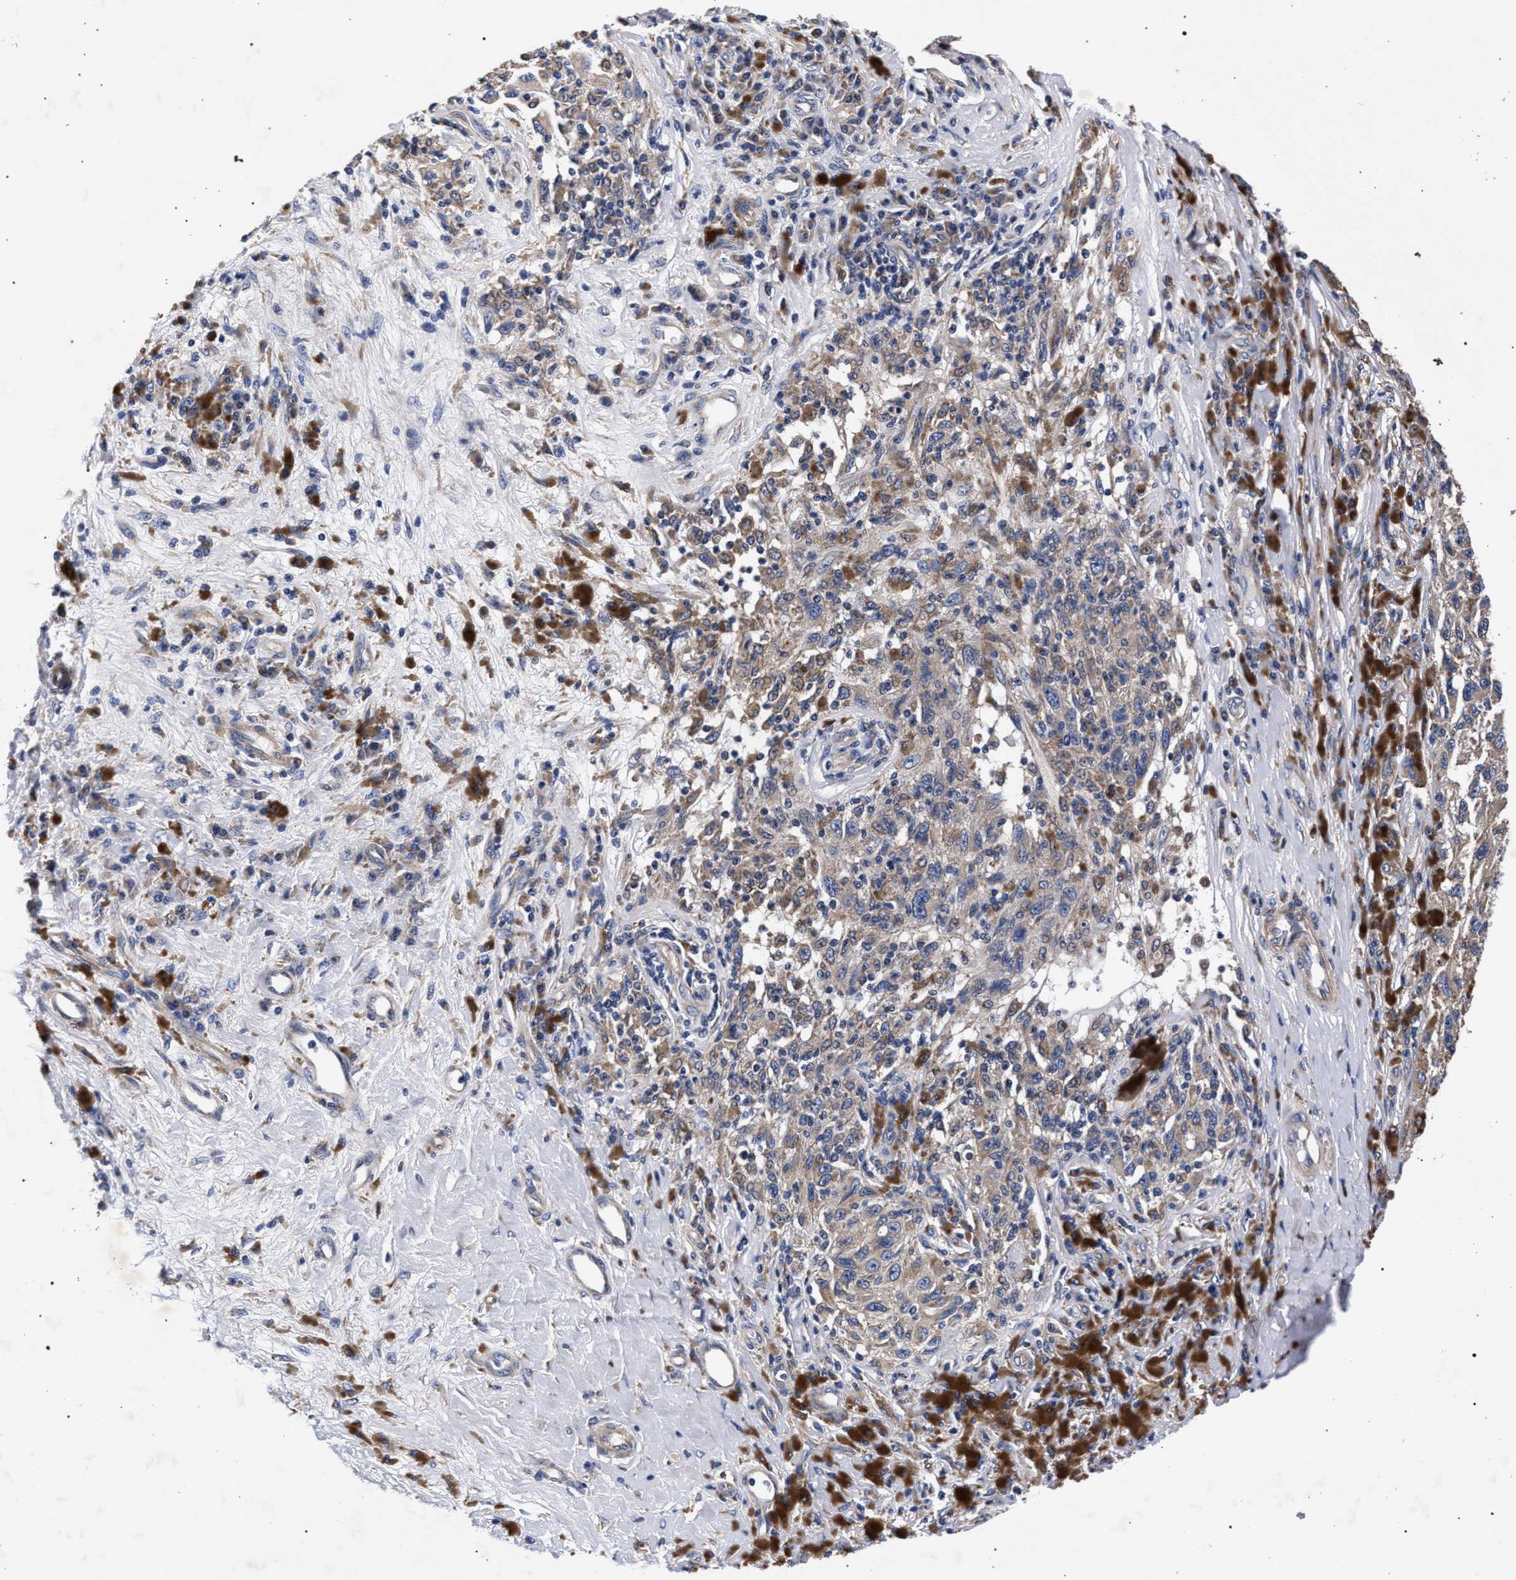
{"staining": {"intensity": "weak", "quantity": "25%-75%", "location": "cytoplasmic/membranous"}, "tissue": "melanoma", "cell_type": "Tumor cells", "image_type": "cancer", "snomed": [{"axis": "morphology", "description": "Malignant melanoma, NOS"}, {"axis": "topography", "description": "Skin"}], "caption": "The image displays staining of malignant melanoma, revealing weak cytoplasmic/membranous protein expression (brown color) within tumor cells.", "gene": "CFAP95", "patient": {"sex": "female", "age": 73}}